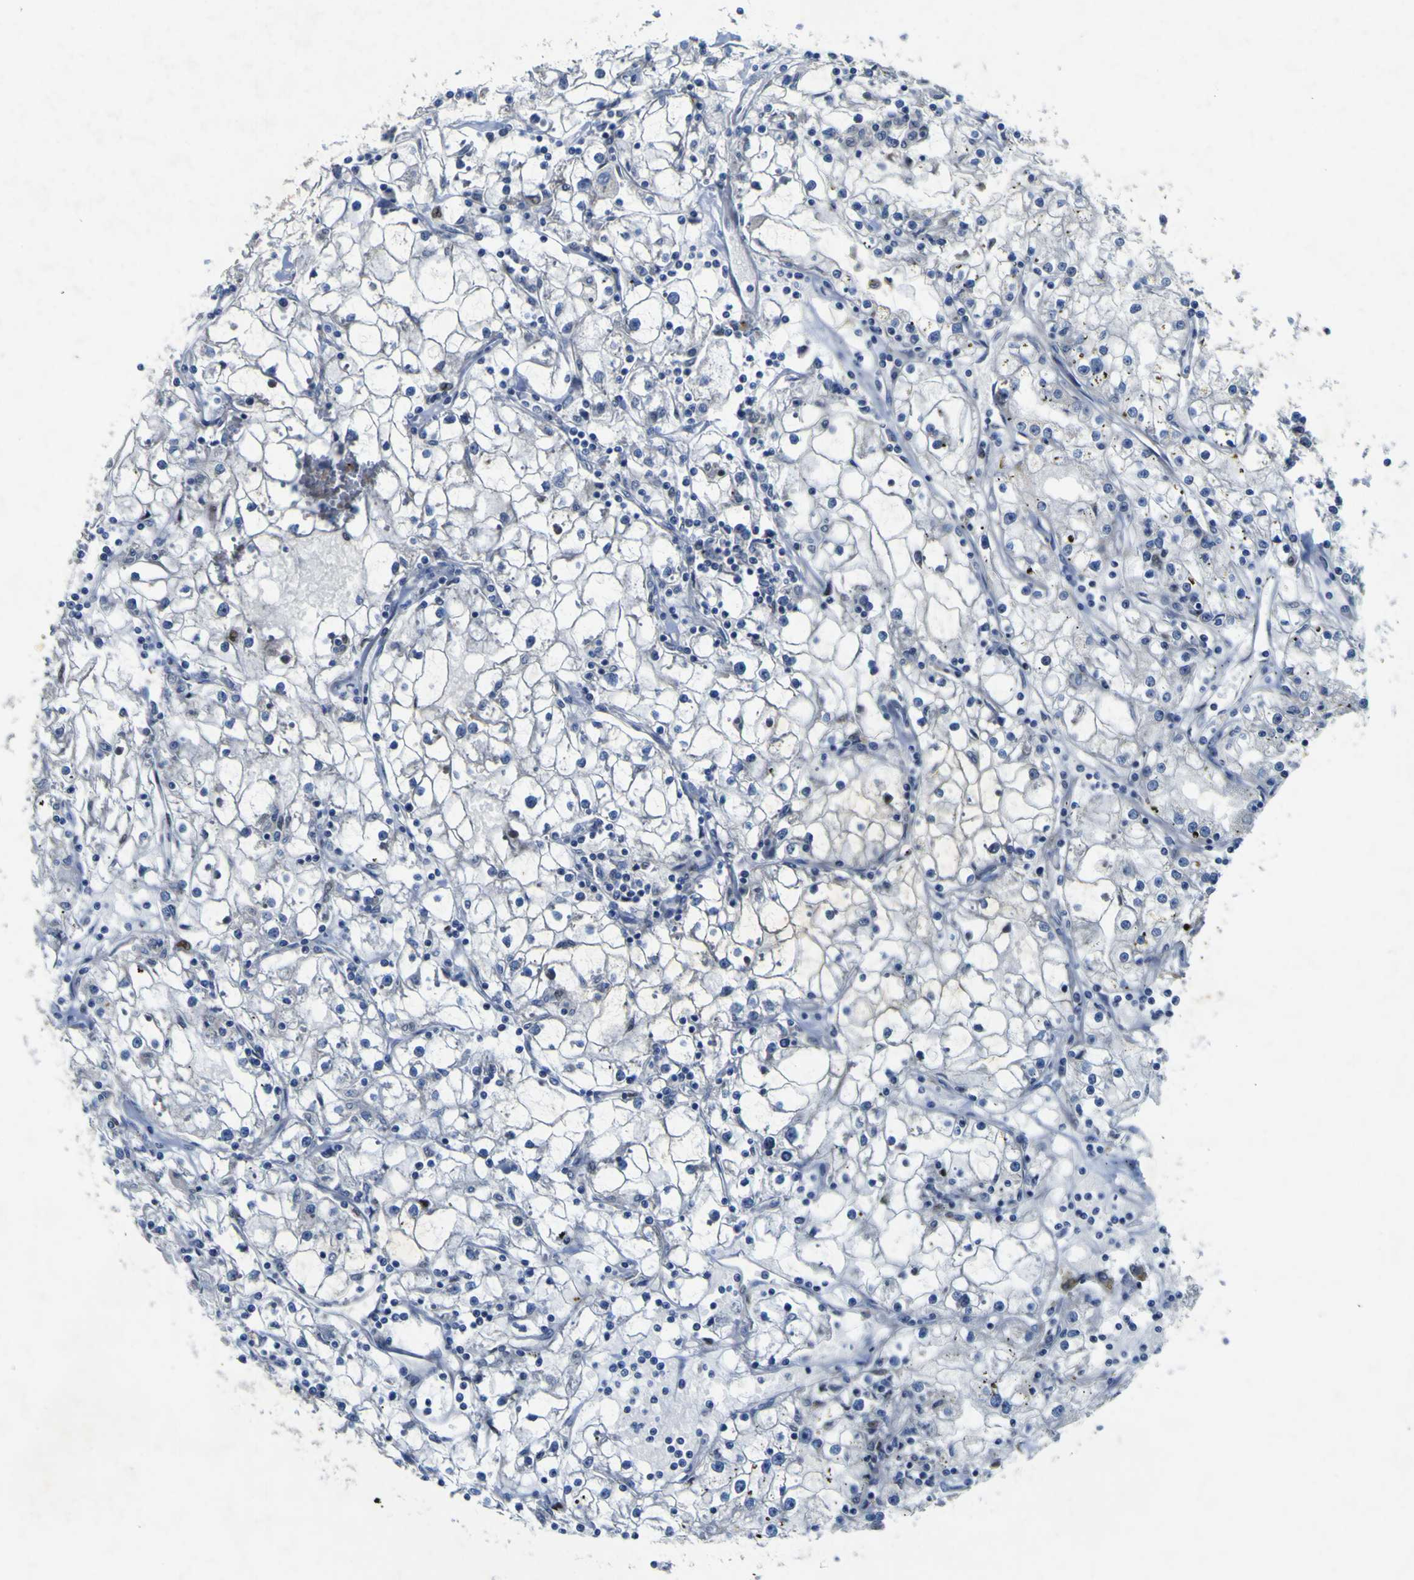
{"staining": {"intensity": "negative", "quantity": "none", "location": "none"}, "tissue": "renal cancer", "cell_type": "Tumor cells", "image_type": "cancer", "snomed": [{"axis": "morphology", "description": "Adenocarcinoma, NOS"}, {"axis": "topography", "description": "Kidney"}], "caption": "The immunohistochemistry image has no significant expression in tumor cells of renal adenocarcinoma tissue.", "gene": "NAV1", "patient": {"sex": "male", "age": 56}}